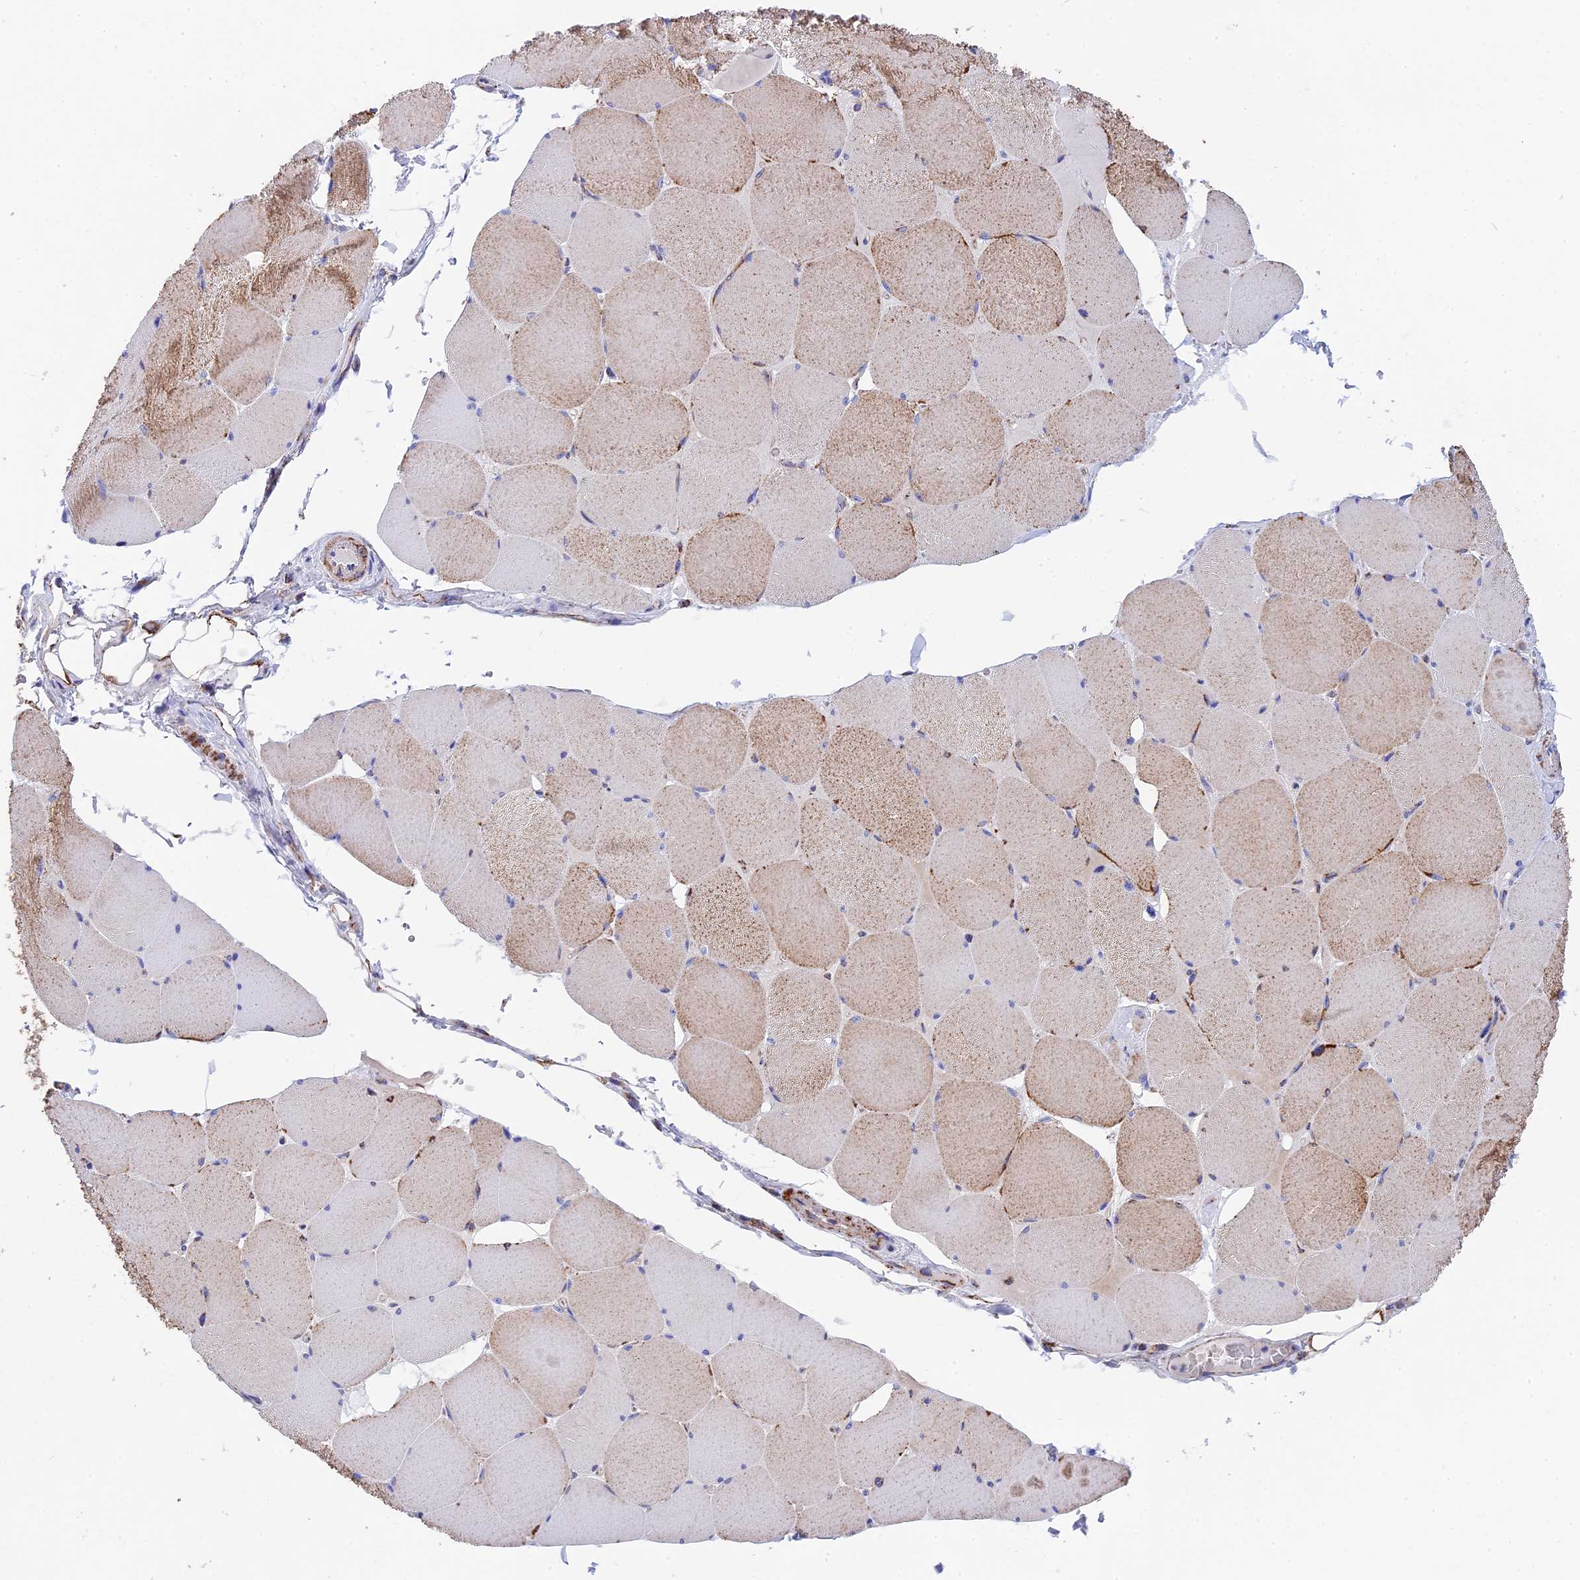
{"staining": {"intensity": "moderate", "quantity": "<25%", "location": "cytoplasmic/membranous"}, "tissue": "skeletal muscle", "cell_type": "Myocytes", "image_type": "normal", "snomed": [{"axis": "morphology", "description": "Normal tissue, NOS"}, {"axis": "topography", "description": "Skeletal muscle"}, {"axis": "topography", "description": "Head-Neck"}], "caption": "IHC micrograph of benign human skeletal muscle stained for a protein (brown), which exhibits low levels of moderate cytoplasmic/membranous positivity in approximately <25% of myocytes.", "gene": "NDUFA5", "patient": {"sex": "male", "age": 66}}